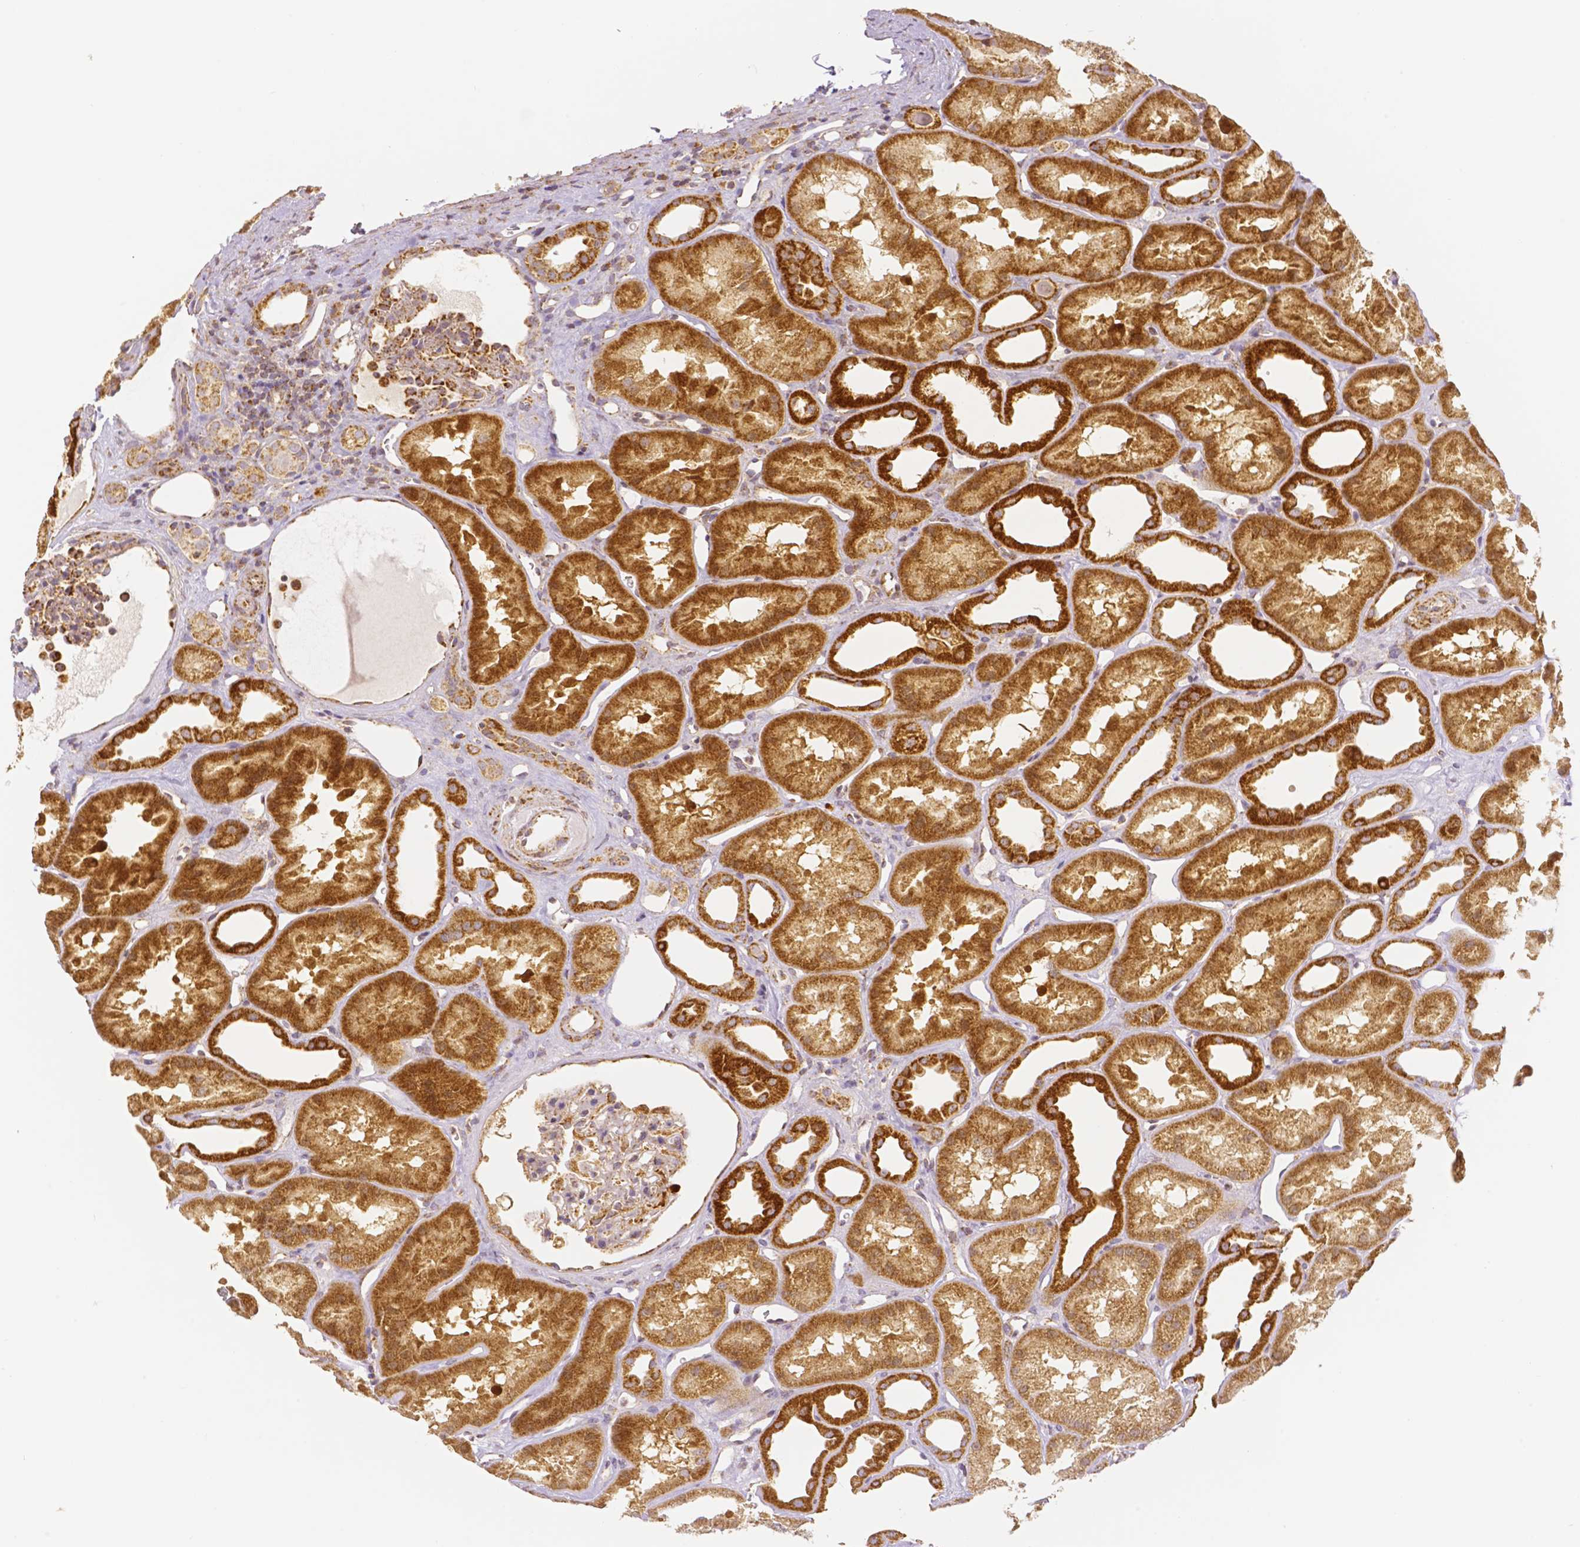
{"staining": {"intensity": "moderate", "quantity": "<25%", "location": "cytoplasmic/membranous"}, "tissue": "kidney", "cell_type": "Cells in glomeruli", "image_type": "normal", "snomed": [{"axis": "morphology", "description": "Normal tissue, NOS"}, {"axis": "topography", "description": "Kidney"}], "caption": "IHC of normal human kidney demonstrates low levels of moderate cytoplasmic/membranous expression in about <25% of cells in glomeruli.", "gene": "RHOT1", "patient": {"sex": "male", "age": 61}}